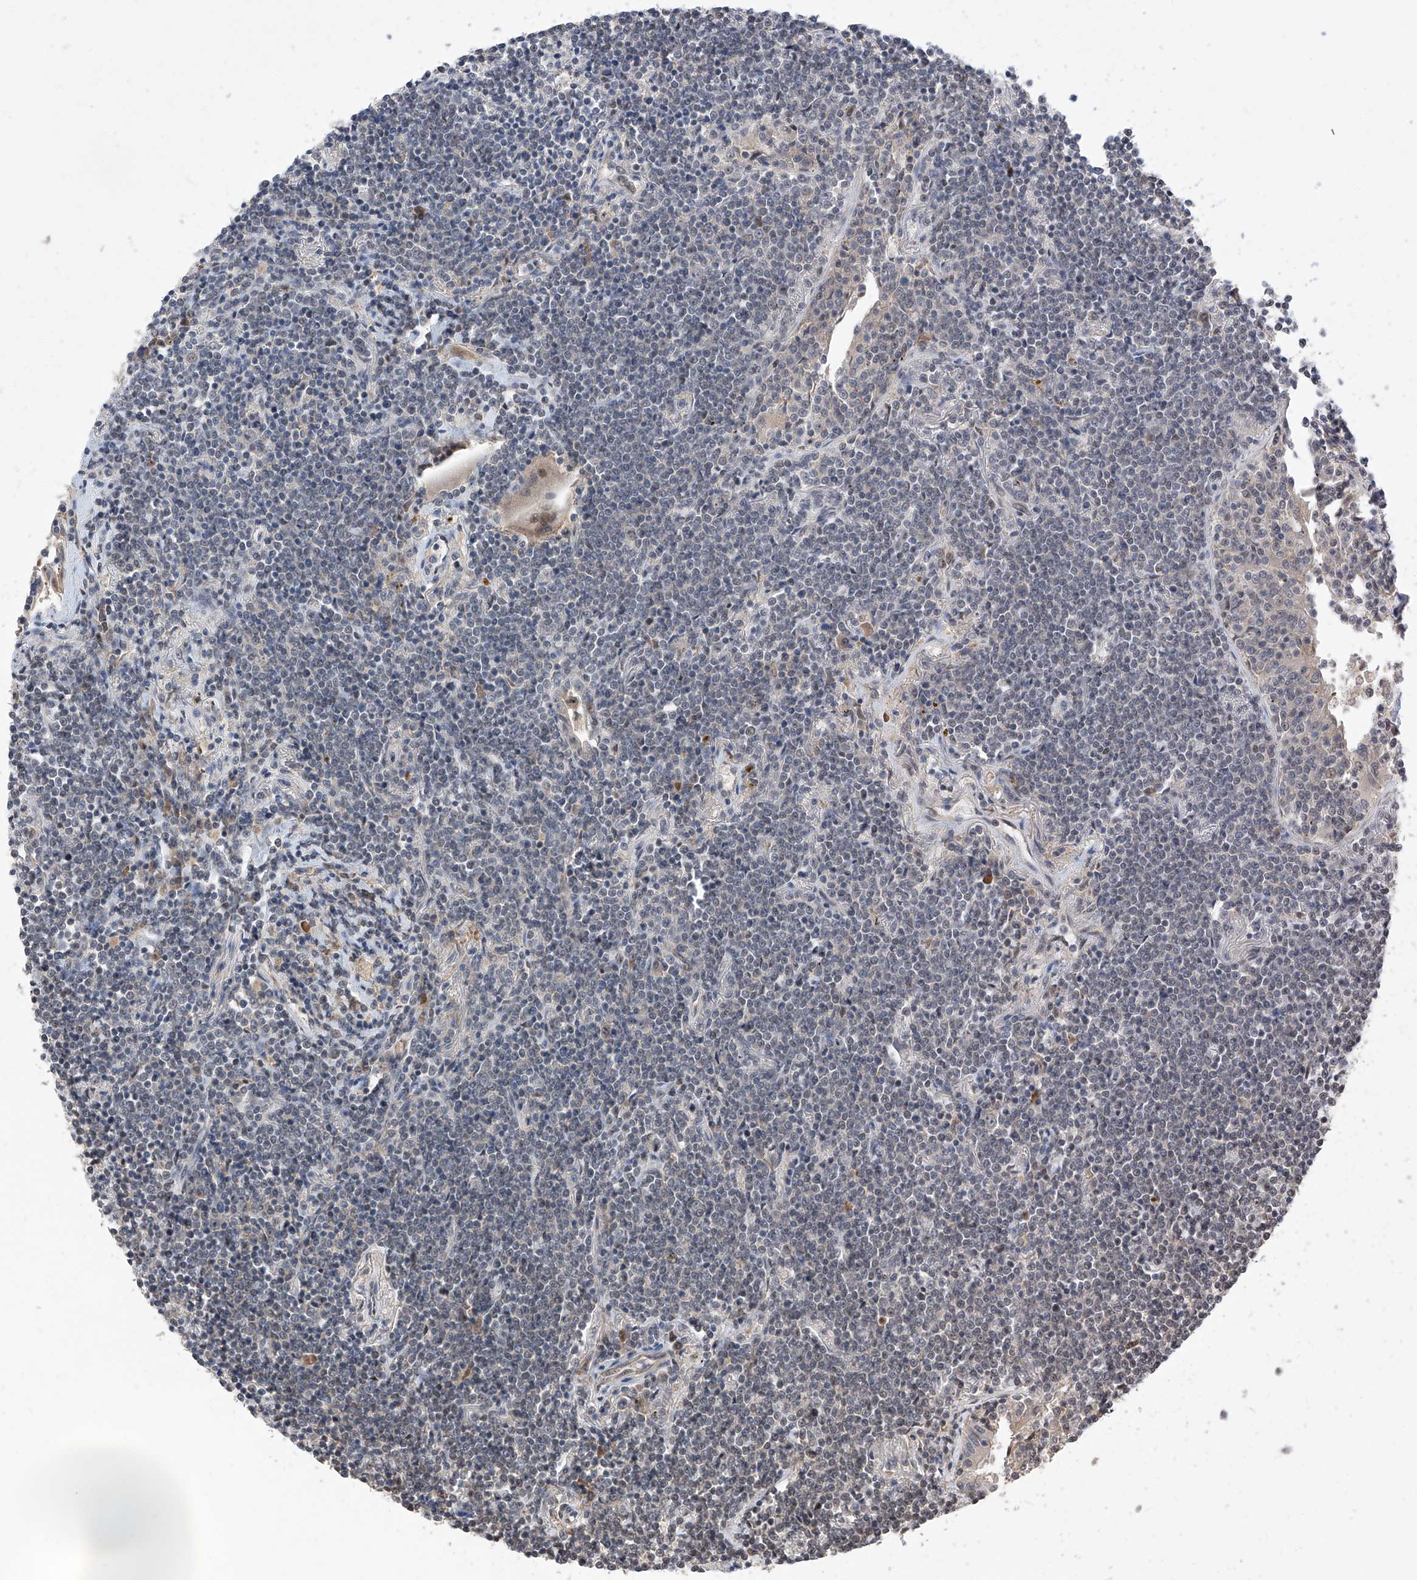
{"staining": {"intensity": "negative", "quantity": "none", "location": "none"}, "tissue": "lymphoma", "cell_type": "Tumor cells", "image_type": "cancer", "snomed": [{"axis": "morphology", "description": "Malignant lymphoma, non-Hodgkin's type, Low grade"}, {"axis": "topography", "description": "Lung"}], "caption": "Photomicrograph shows no significant protein staining in tumor cells of lymphoma.", "gene": "LGR4", "patient": {"sex": "female", "age": 71}}